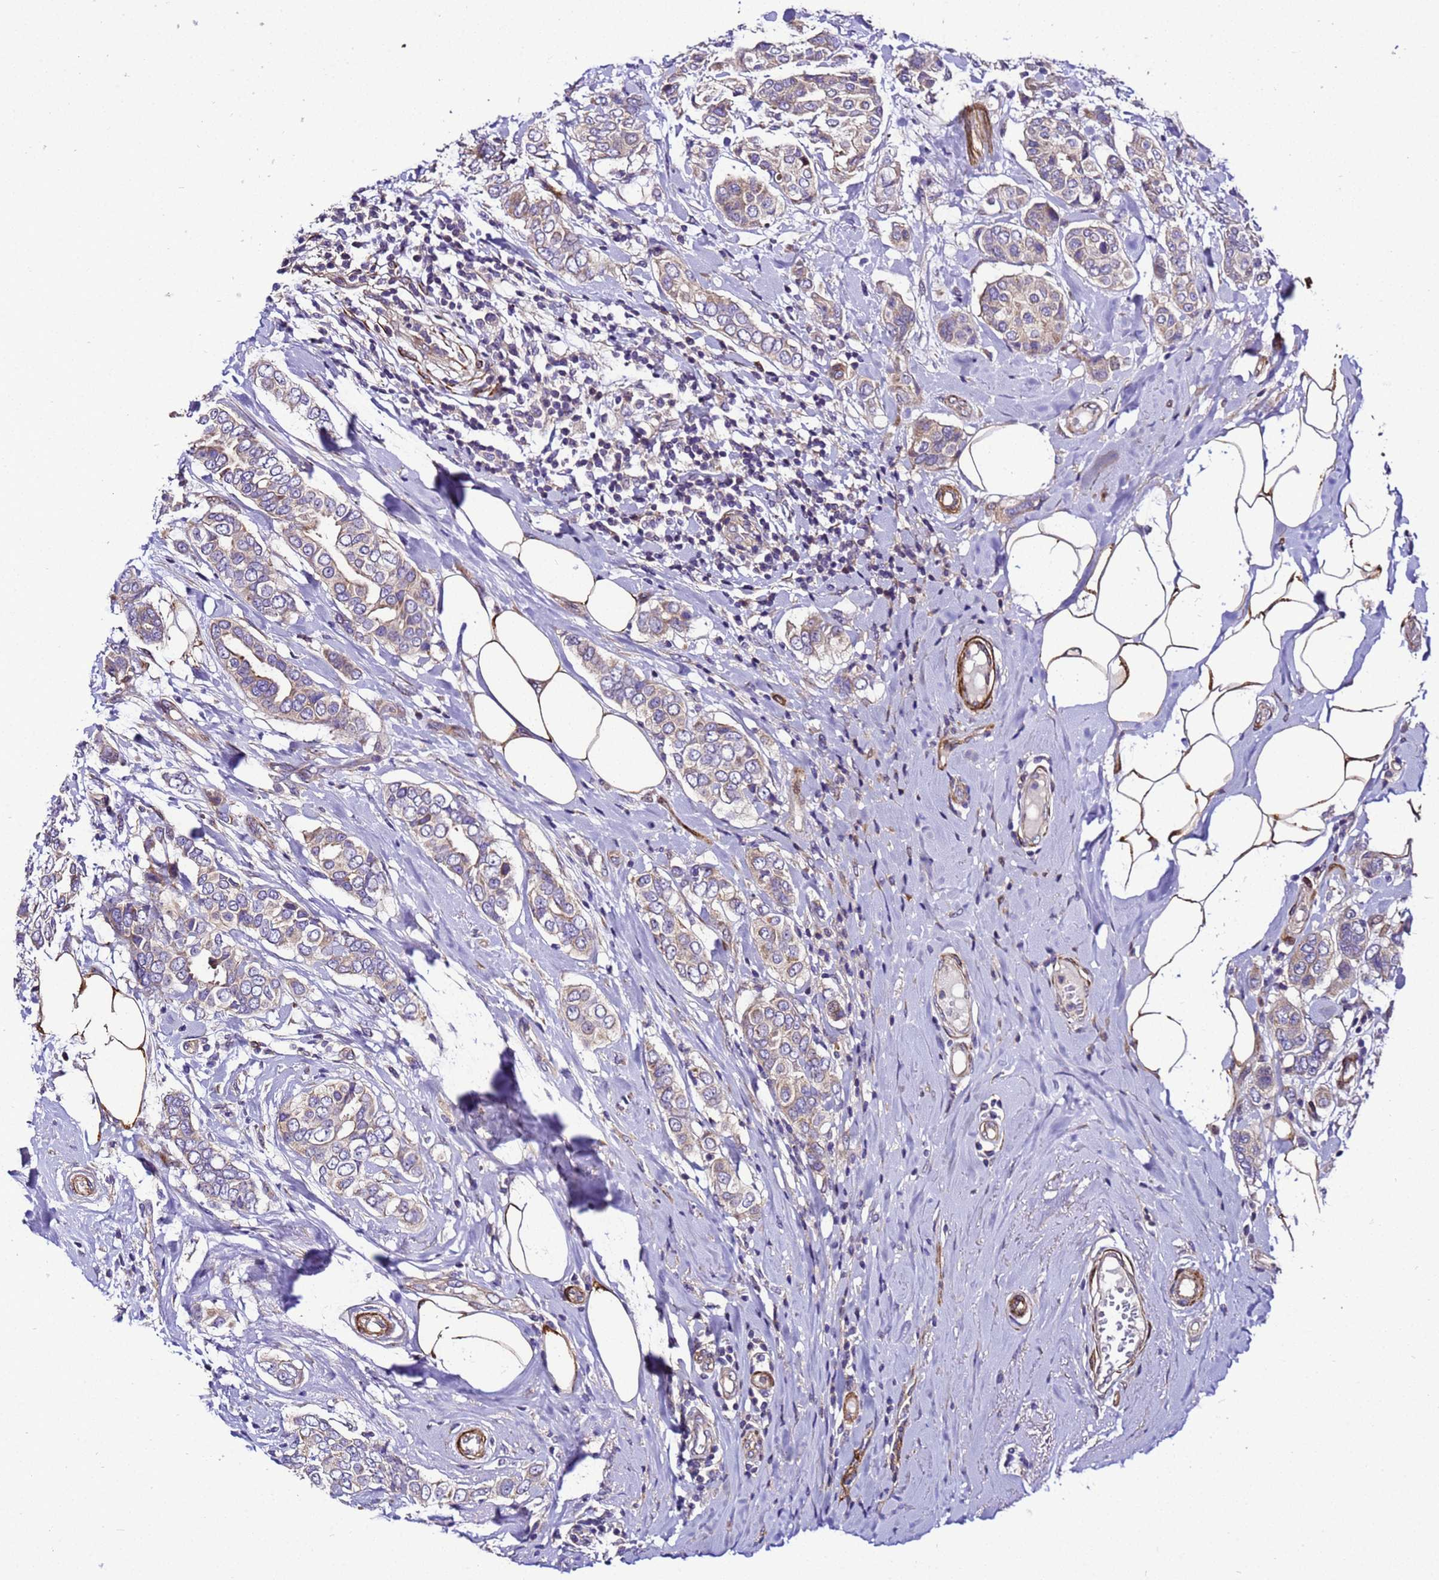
{"staining": {"intensity": "weak", "quantity": ">75%", "location": "cytoplasmic/membranous"}, "tissue": "breast cancer", "cell_type": "Tumor cells", "image_type": "cancer", "snomed": [{"axis": "morphology", "description": "Lobular carcinoma"}, {"axis": "topography", "description": "Breast"}], "caption": "Tumor cells reveal low levels of weak cytoplasmic/membranous staining in about >75% of cells in human breast lobular carcinoma. Immunohistochemistry stains the protein in brown and the nuclei are stained blue.", "gene": "ZNF417", "patient": {"sex": "female", "age": 51}}